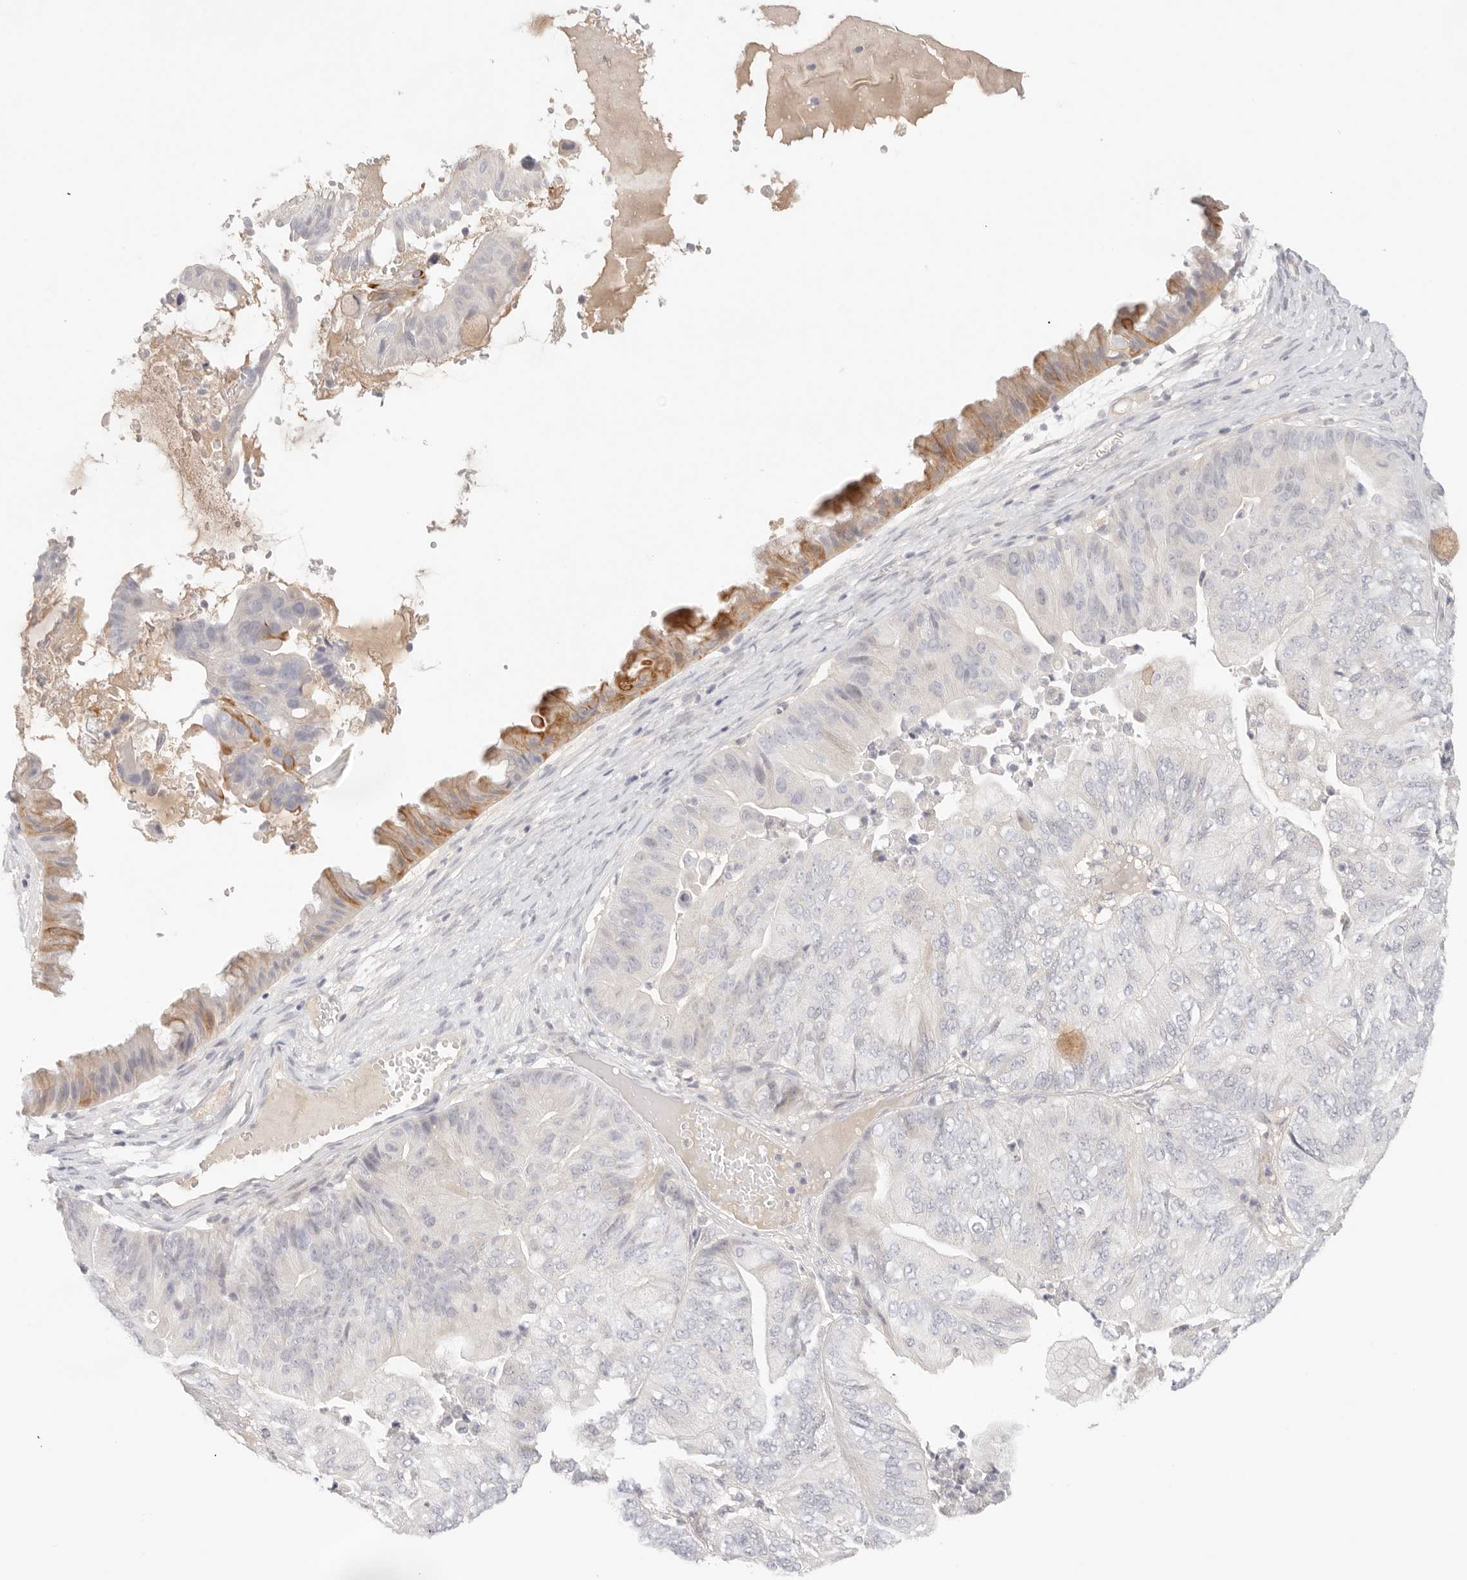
{"staining": {"intensity": "moderate", "quantity": "<25%", "location": "cytoplasmic/membranous"}, "tissue": "ovarian cancer", "cell_type": "Tumor cells", "image_type": "cancer", "snomed": [{"axis": "morphology", "description": "Cystadenocarcinoma, mucinous, NOS"}, {"axis": "topography", "description": "Ovary"}], "caption": "Immunohistochemical staining of human ovarian mucinous cystadenocarcinoma reveals low levels of moderate cytoplasmic/membranous protein staining in about <25% of tumor cells.", "gene": "SPHK1", "patient": {"sex": "female", "age": 61}}